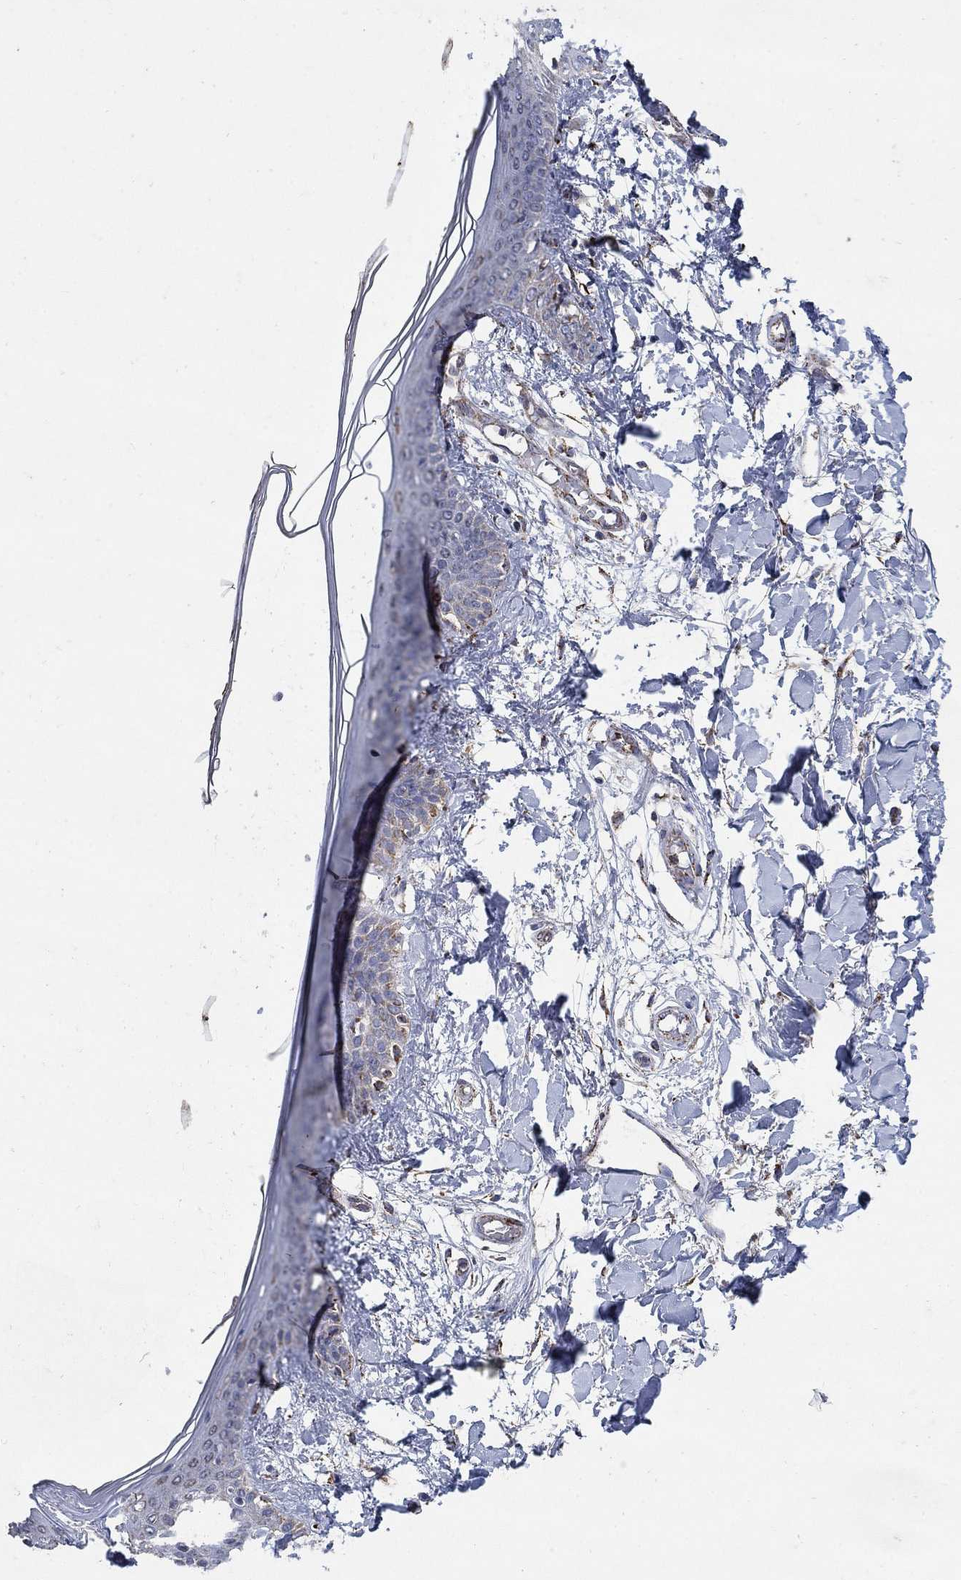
{"staining": {"intensity": "strong", "quantity": "<25%", "location": "cytoplasmic/membranous"}, "tissue": "skin", "cell_type": "Fibroblasts", "image_type": "normal", "snomed": [{"axis": "morphology", "description": "Normal tissue, NOS"}, {"axis": "topography", "description": "Skin"}], "caption": "An IHC micrograph of normal tissue is shown. Protein staining in brown highlights strong cytoplasmic/membranous positivity in skin within fibroblasts.", "gene": "PNPLA2", "patient": {"sex": "female", "age": 34}}